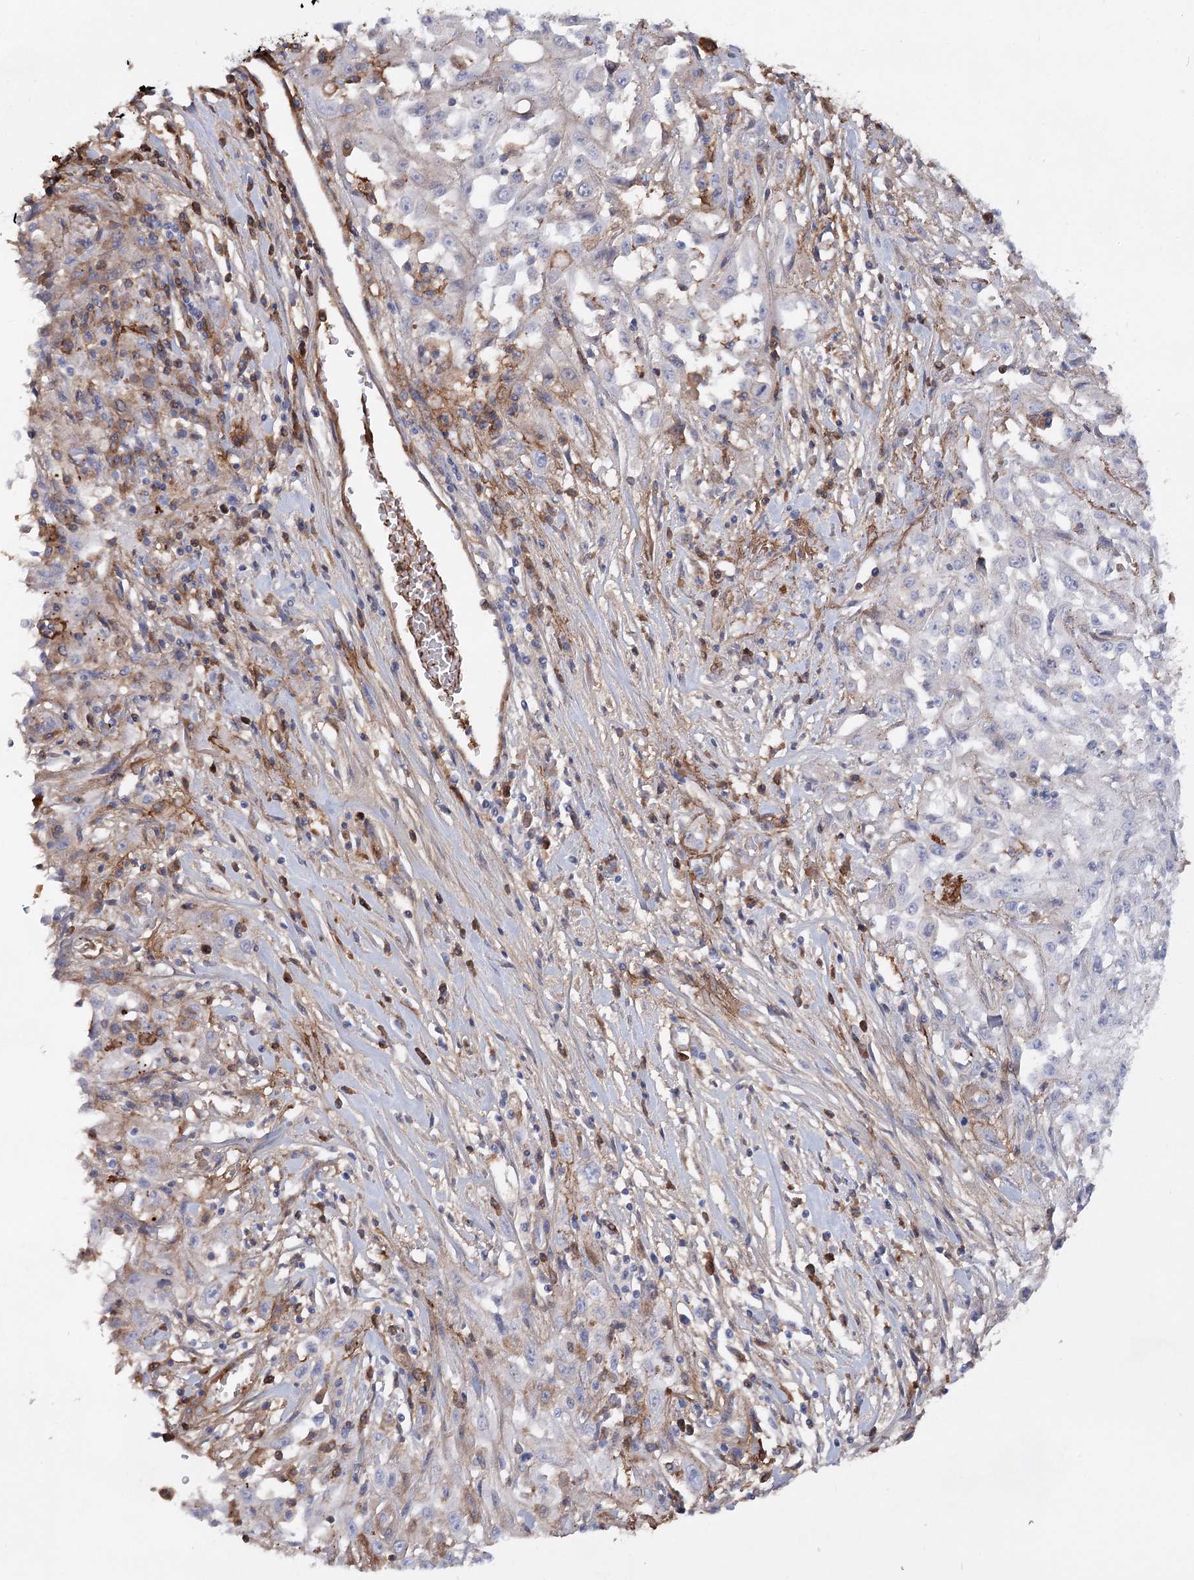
{"staining": {"intensity": "negative", "quantity": "none", "location": "none"}, "tissue": "skin cancer", "cell_type": "Tumor cells", "image_type": "cancer", "snomed": [{"axis": "morphology", "description": "Squamous cell carcinoma, NOS"}, {"axis": "morphology", "description": "Squamous cell carcinoma, metastatic, NOS"}, {"axis": "topography", "description": "Skin"}, {"axis": "topography", "description": "Lymph node"}], "caption": "This is an IHC photomicrograph of skin squamous cell carcinoma. There is no staining in tumor cells.", "gene": "TASOR2", "patient": {"sex": "male", "age": 75}}